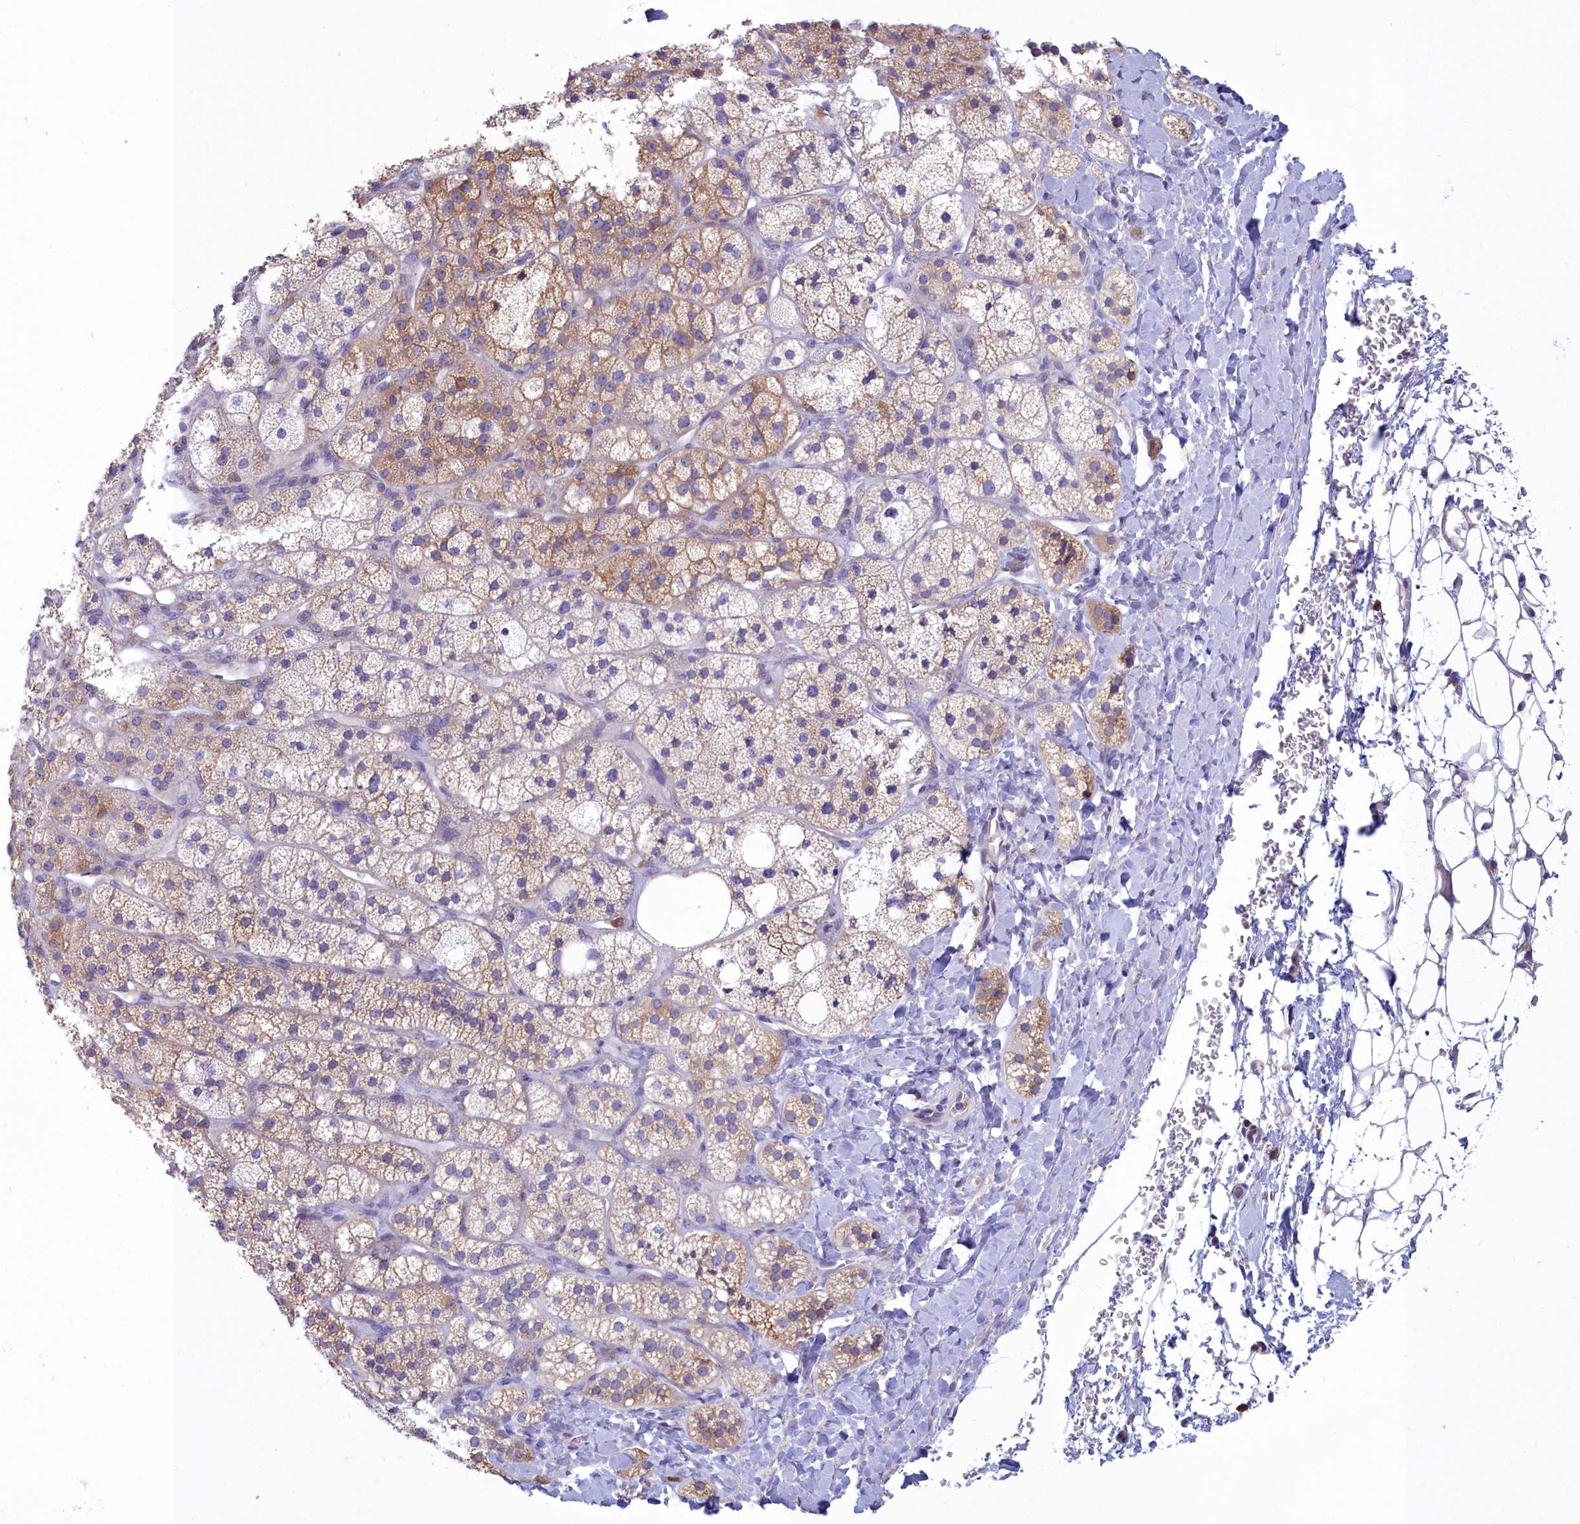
{"staining": {"intensity": "moderate", "quantity": "<25%", "location": "cytoplasmic/membranous"}, "tissue": "adrenal gland", "cell_type": "Glandular cells", "image_type": "normal", "snomed": [{"axis": "morphology", "description": "Normal tissue, NOS"}, {"axis": "topography", "description": "Adrenal gland"}], "caption": "The image shows a brown stain indicating the presence of a protein in the cytoplasmic/membranous of glandular cells in adrenal gland. The staining is performed using DAB brown chromogen to label protein expression. The nuclei are counter-stained blue using hematoxylin.", "gene": "HM13", "patient": {"sex": "male", "age": 61}}